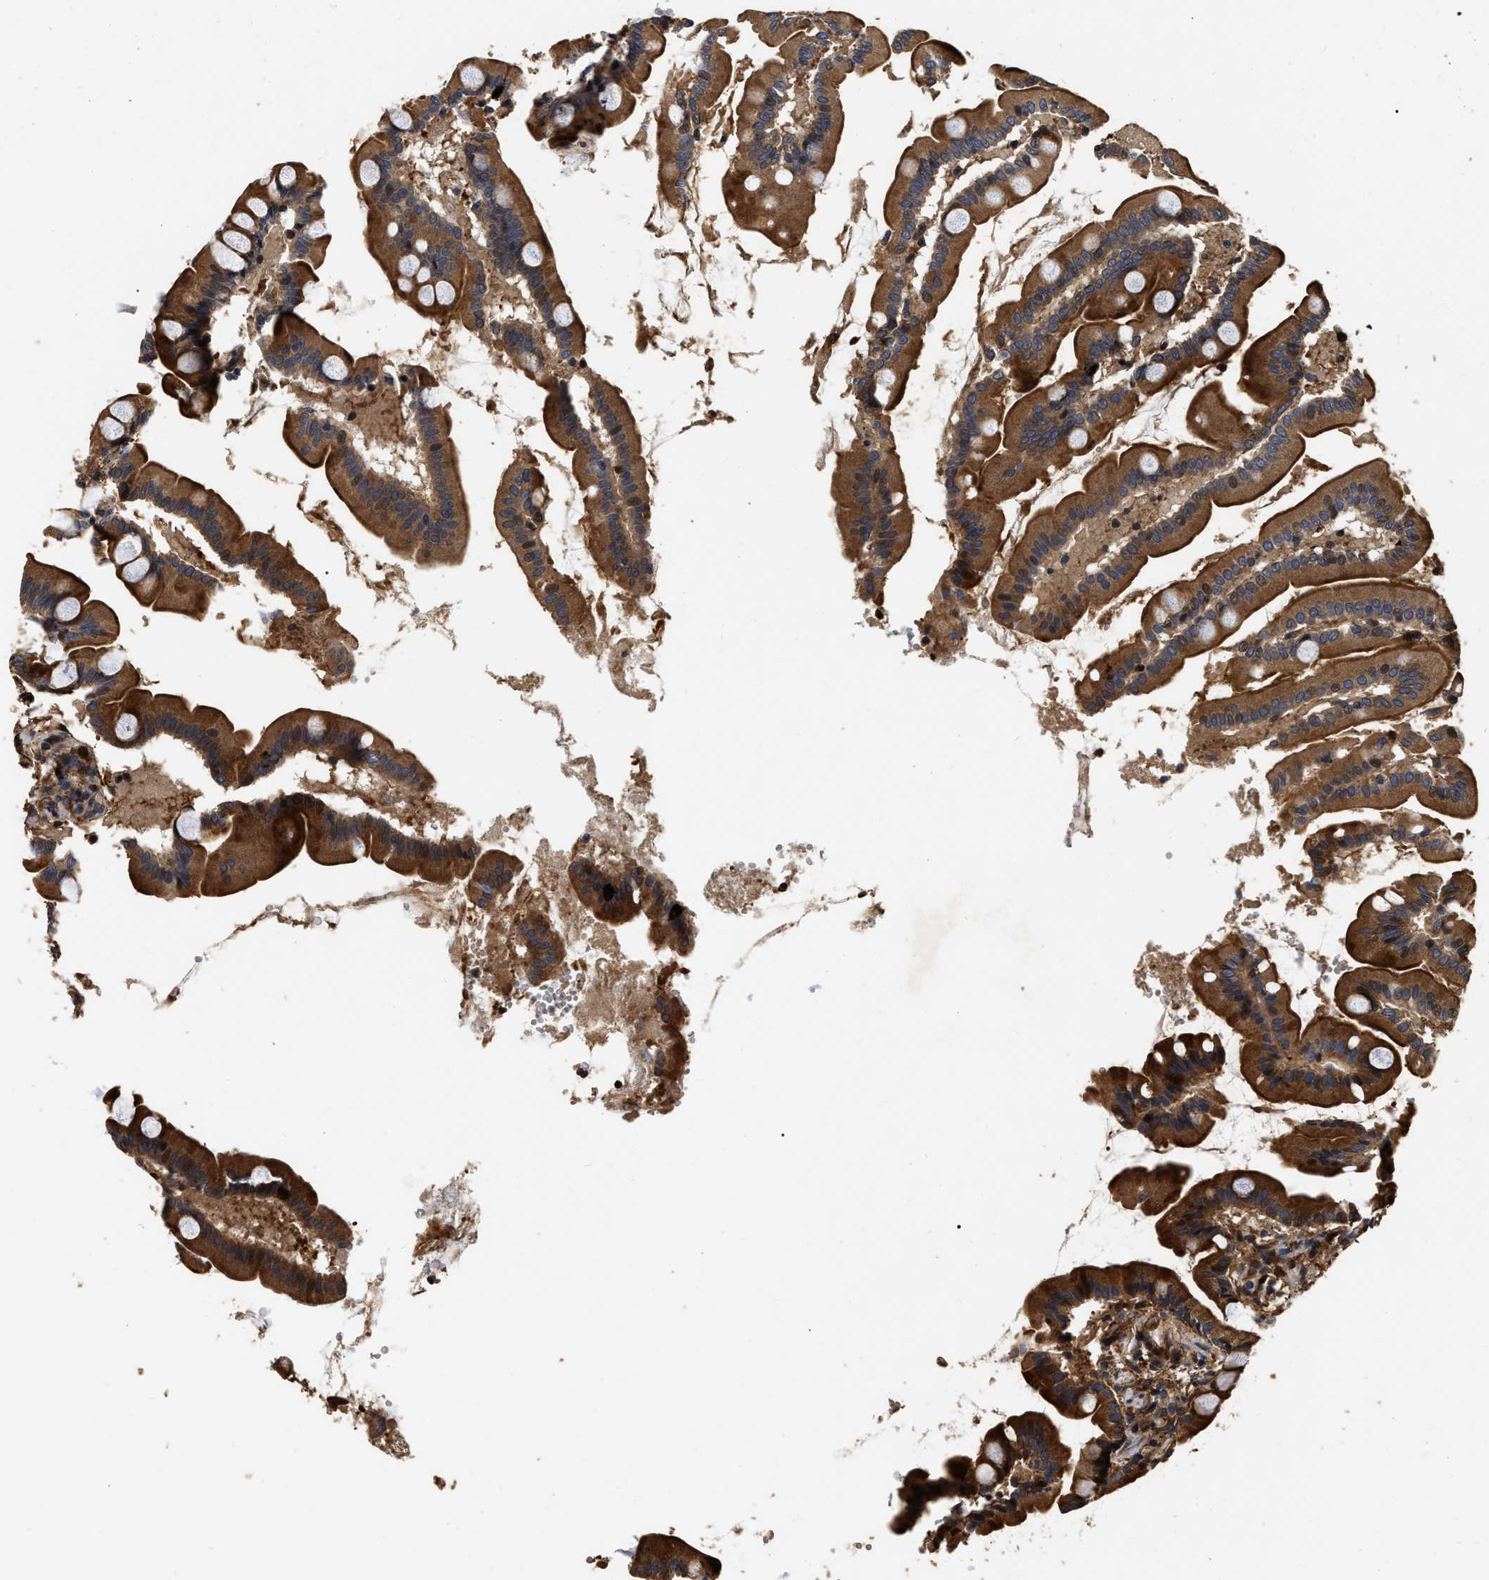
{"staining": {"intensity": "strong", "quantity": ">75%", "location": "cytoplasmic/membranous"}, "tissue": "small intestine", "cell_type": "Glandular cells", "image_type": "normal", "snomed": [{"axis": "morphology", "description": "Normal tissue, NOS"}, {"axis": "topography", "description": "Small intestine"}], "caption": "A histopathology image of human small intestine stained for a protein shows strong cytoplasmic/membranous brown staining in glandular cells. Nuclei are stained in blue.", "gene": "ABCG8", "patient": {"sex": "female", "age": 56}}